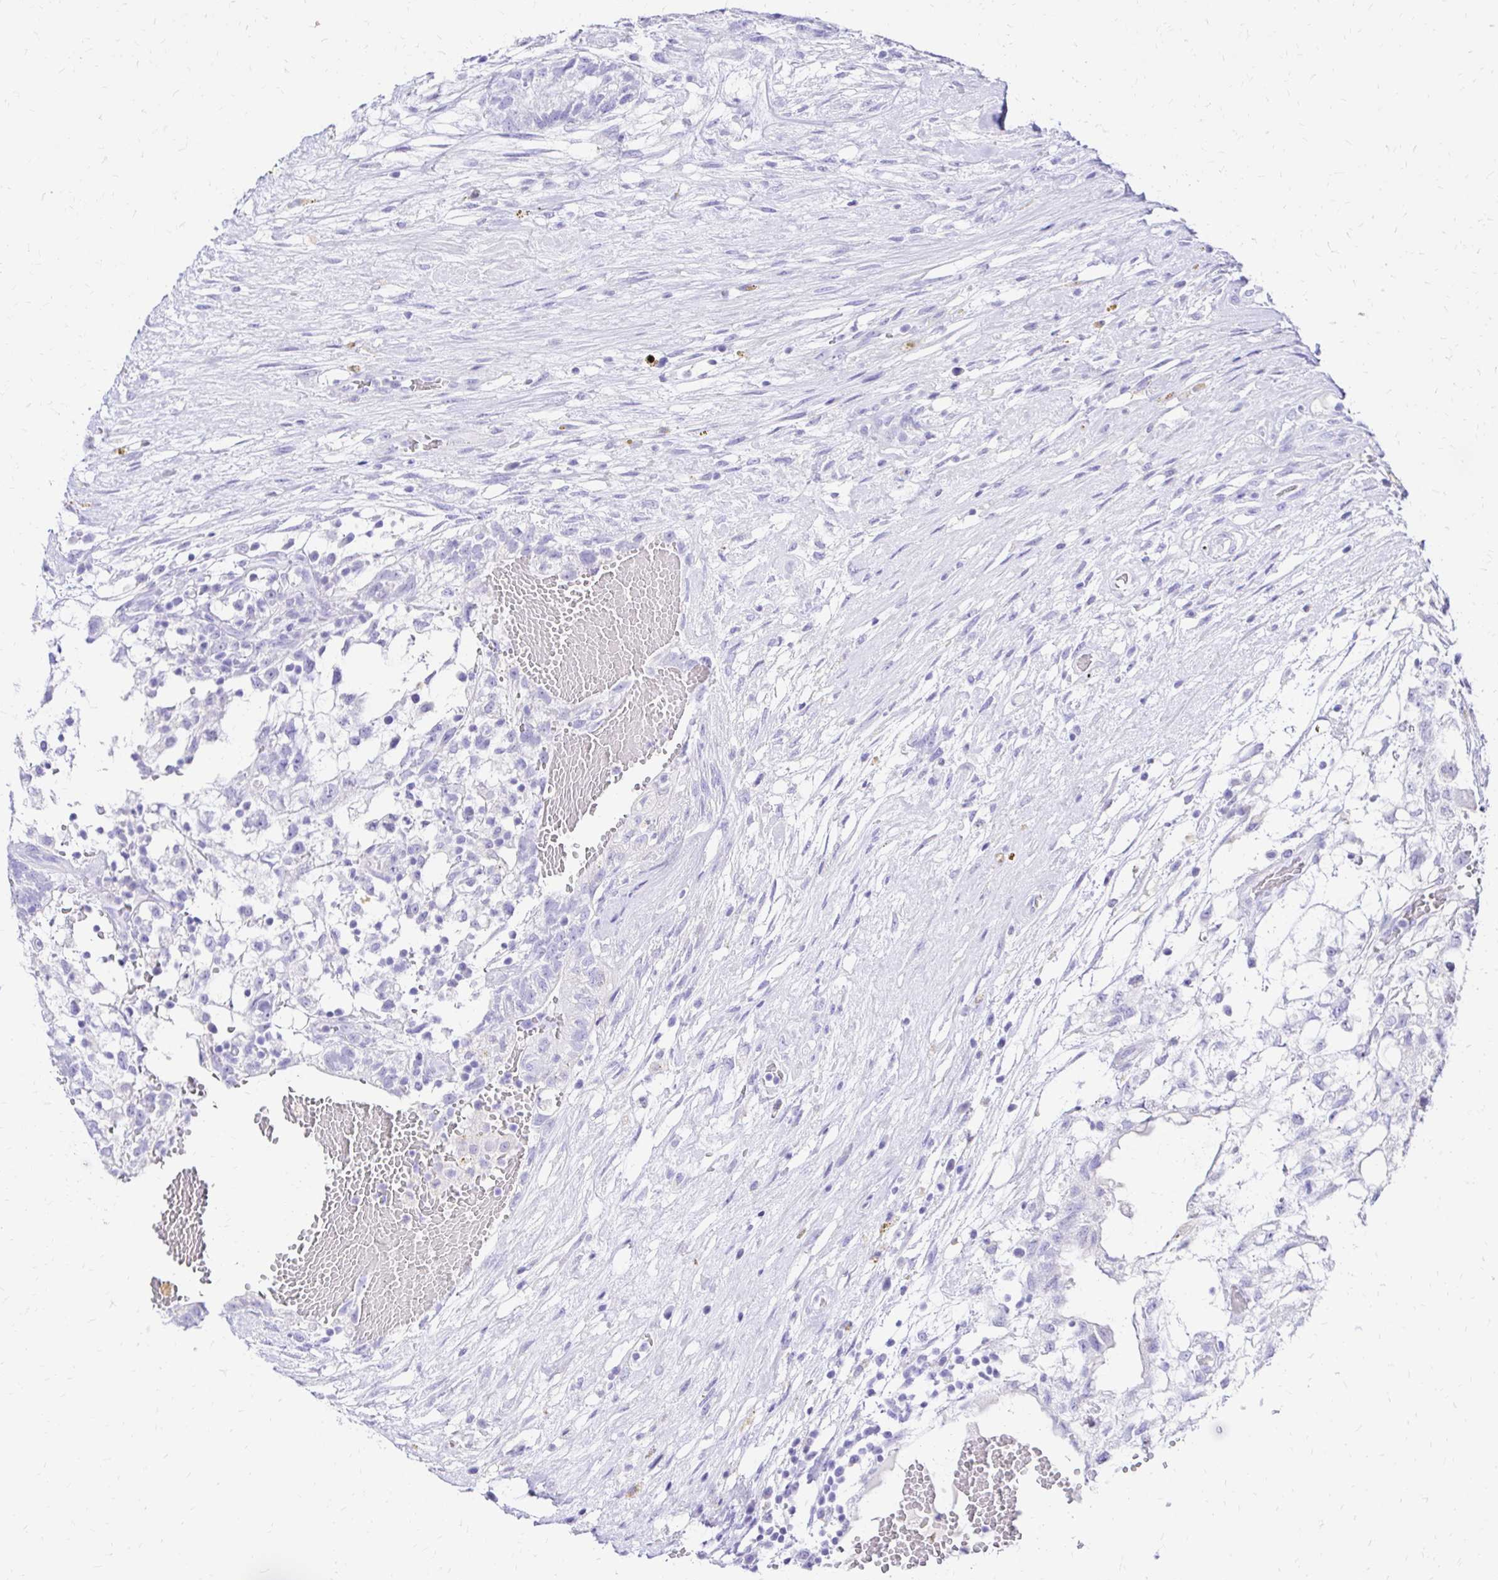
{"staining": {"intensity": "negative", "quantity": "none", "location": "none"}, "tissue": "testis cancer", "cell_type": "Tumor cells", "image_type": "cancer", "snomed": [{"axis": "morphology", "description": "Normal tissue, NOS"}, {"axis": "morphology", "description": "Carcinoma, Embryonal, NOS"}, {"axis": "topography", "description": "Testis"}], "caption": "There is no significant expression in tumor cells of testis cancer (embryonal carcinoma).", "gene": "S100G", "patient": {"sex": "male", "age": 32}}